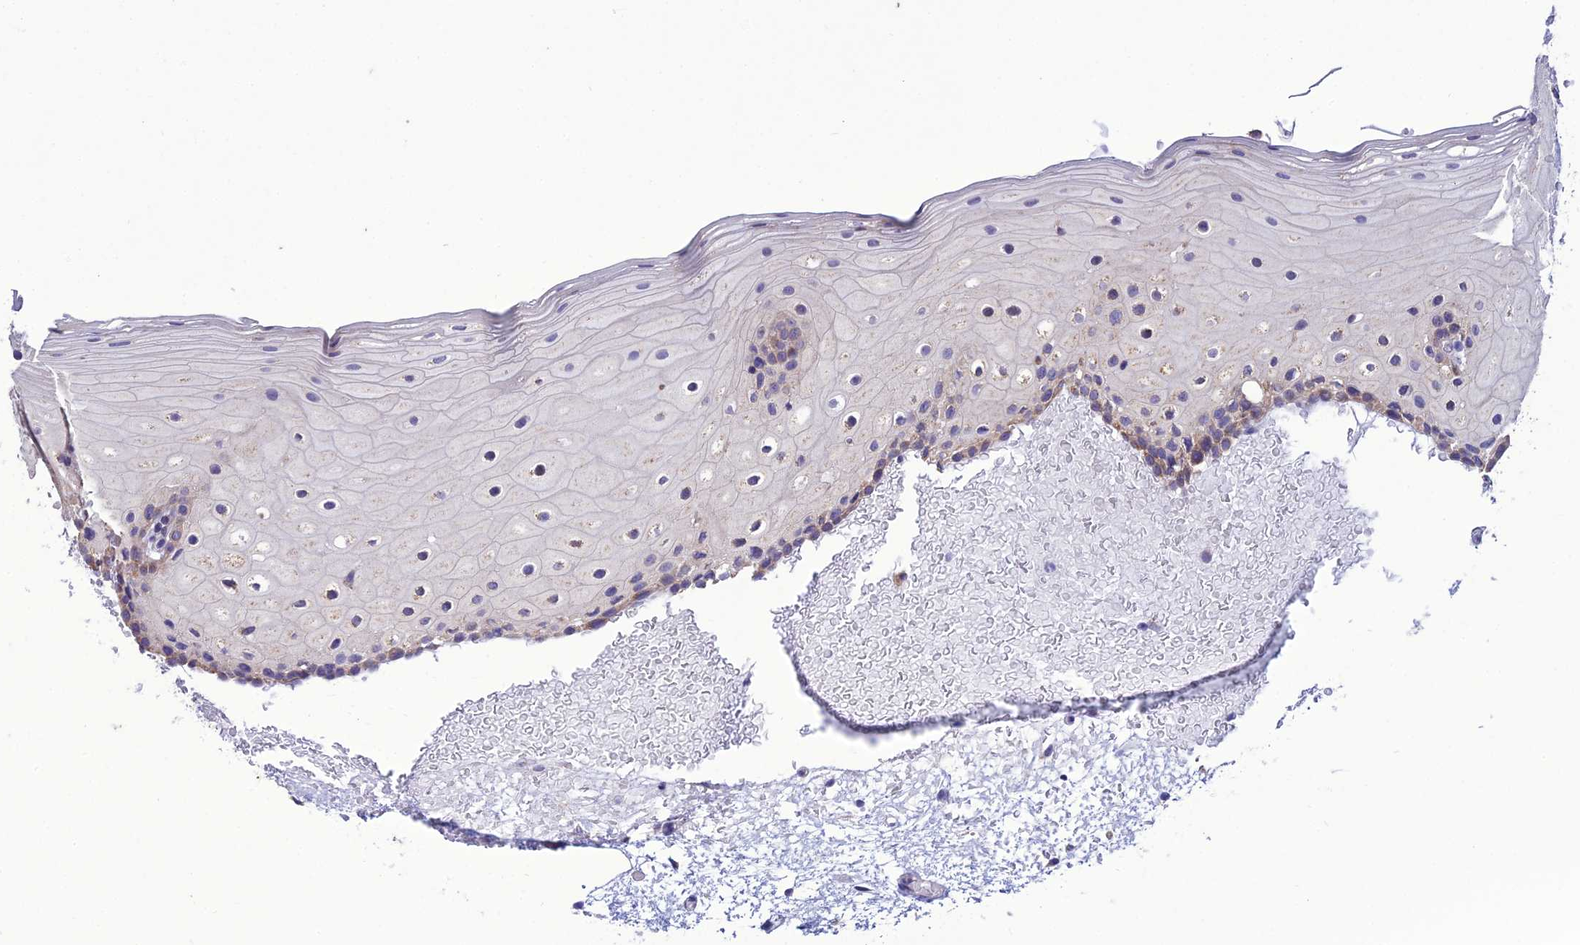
{"staining": {"intensity": "moderate", "quantity": "<25%", "location": "cytoplasmic/membranous"}, "tissue": "oral mucosa", "cell_type": "Squamous epithelial cells", "image_type": "normal", "snomed": [{"axis": "morphology", "description": "Normal tissue, NOS"}, {"axis": "topography", "description": "Oral tissue"}], "caption": "IHC of unremarkable human oral mucosa reveals low levels of moderate cytoplasmic/membranous expression in approximately <25% of squamous epithelial cells.", "gene": "HOGA1", "patient": {"sex": "female", "age": 70}}